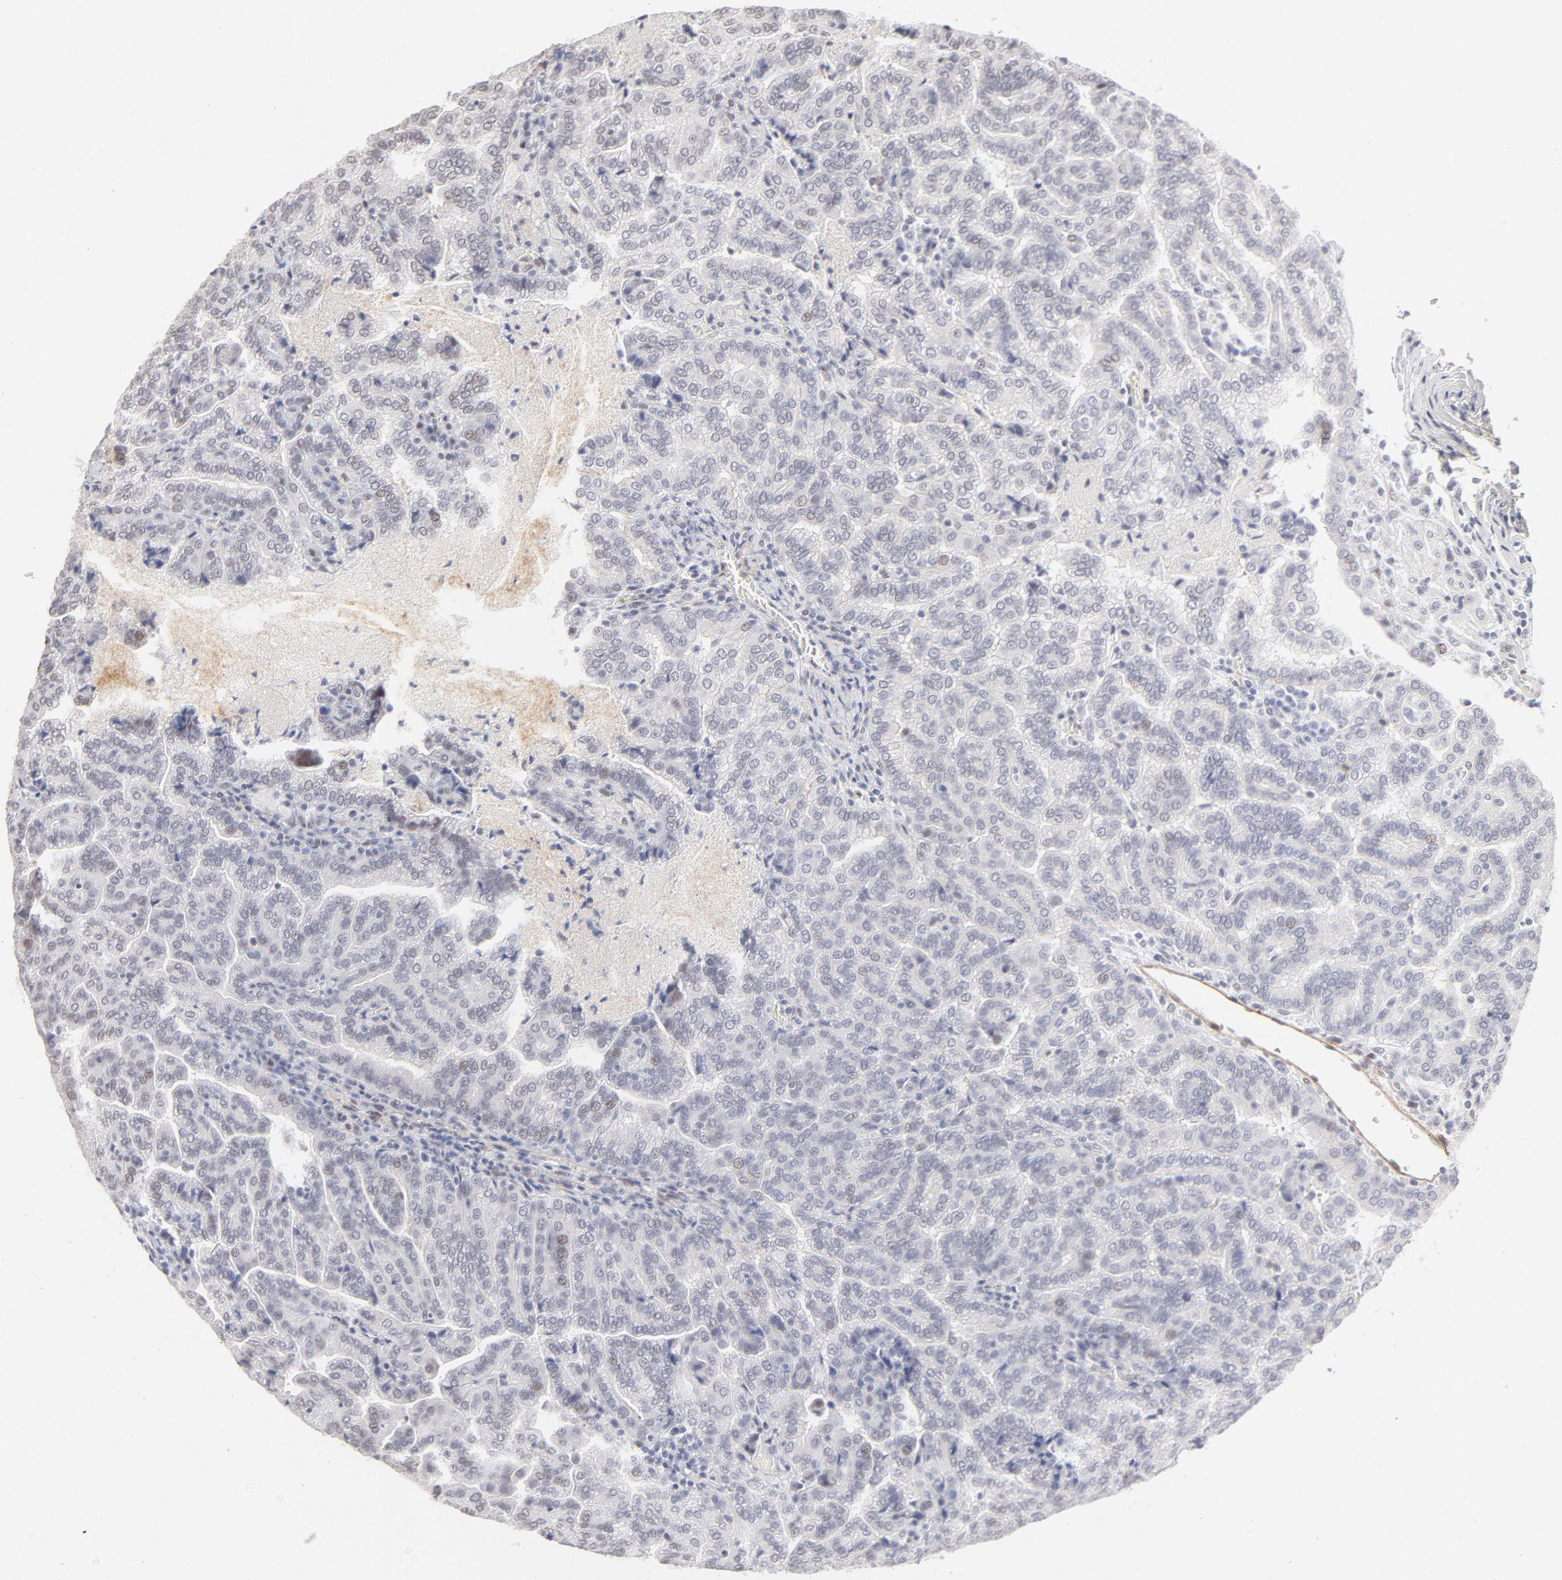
{"staining": {"intensity": "weak", "quantity": "<25%", "location": "nuclear"}, "tissue": "renal cancer", "cell_type": "Tumor cells", "image_type": "cancer", "snomed": [{"axis": "morphology", "description": "Adenocarcinoma, NOS"}, {"axis": "topography", "description": "Kidney"}], "caption": "Immunohistochemical staining of human adenocarcinoma (renal) exhibits no significant expression in tumor cells.", "gene": "PBX1", "patient": {"sex": "male", "age": 61}}